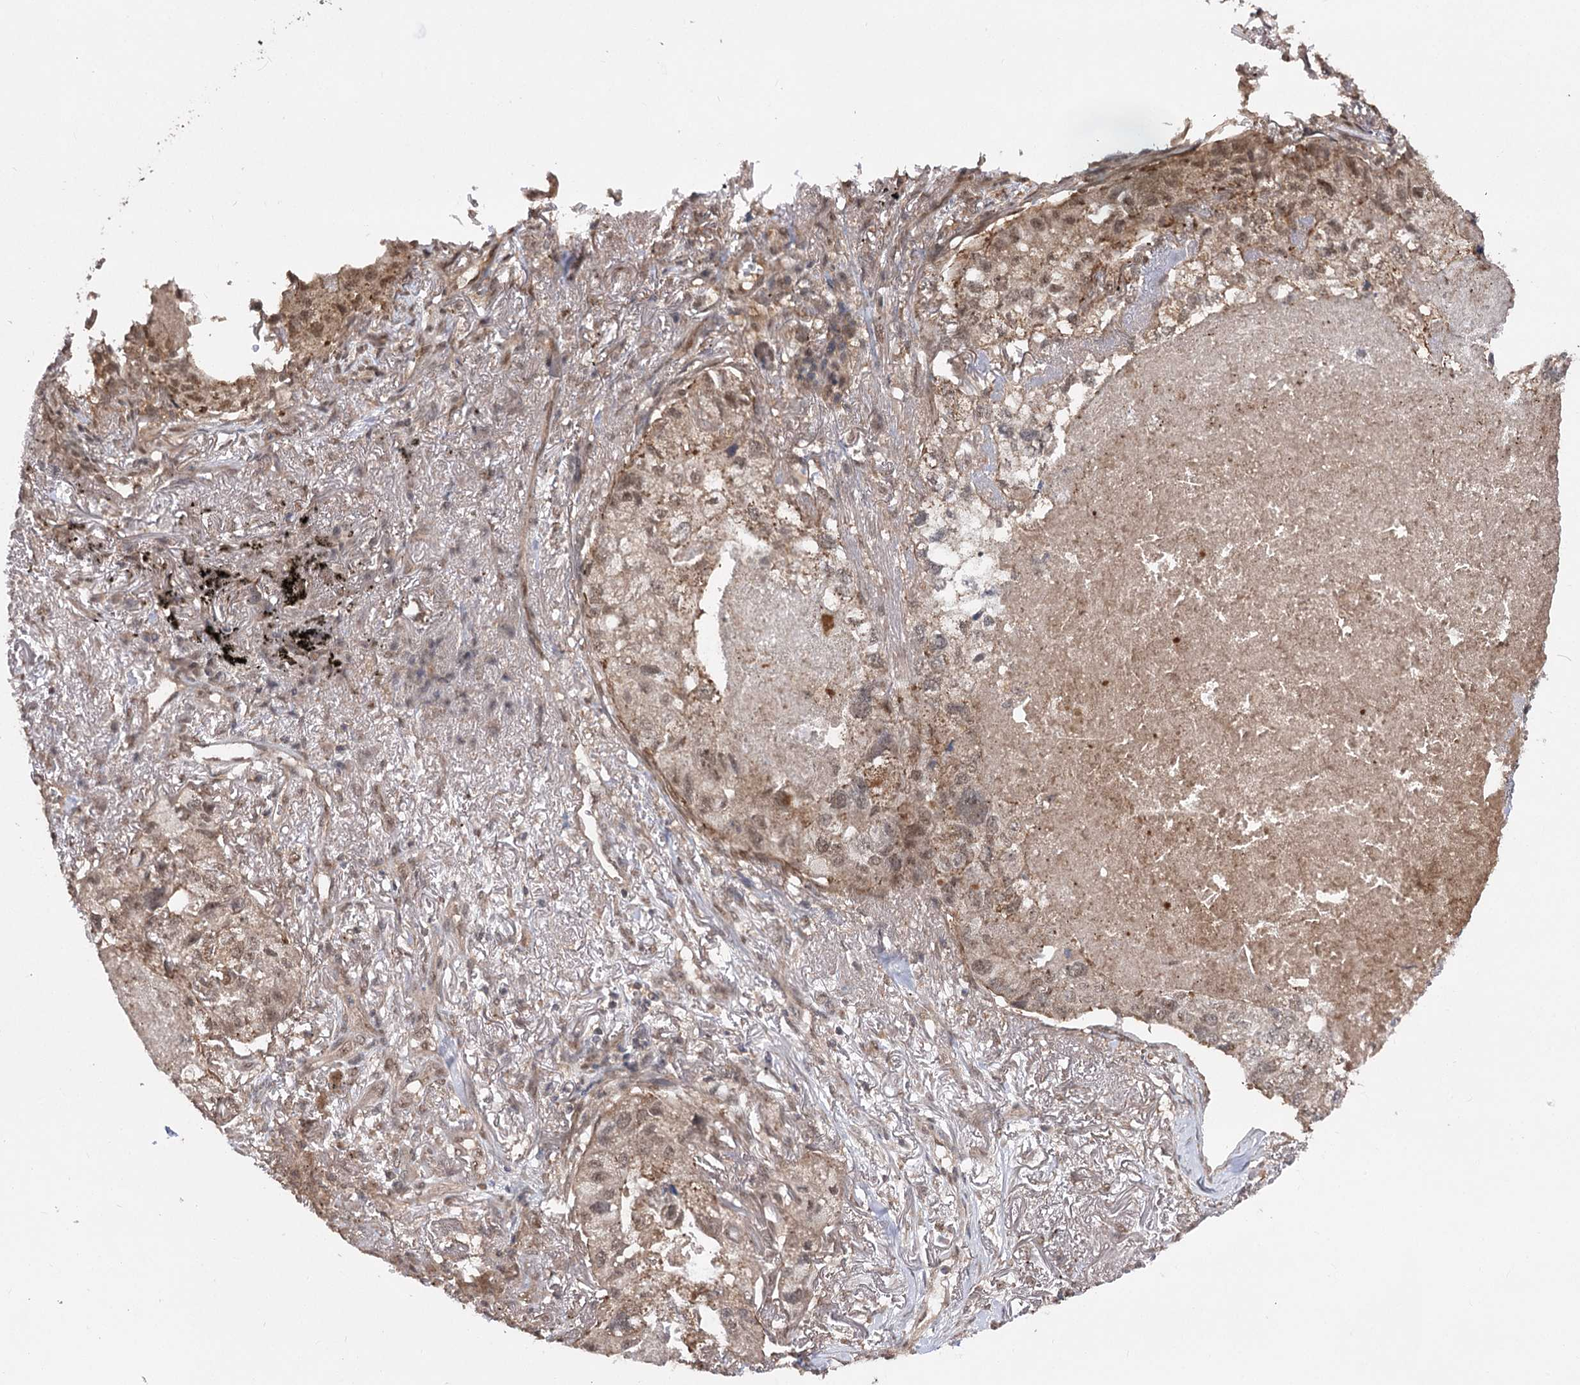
{"staining": {"intensity": "moderate", "quantity": ">75%", "location": "cytoplasmic/membranous,nuclear"}, "tissue": "lung cancer", "cell_type": "Tumor cells", "image_type": "cancer", "snomed": [{"axis": "morphology", "description": "Adenocarcinoma, NOS"}, {"axis": "topography", "description": "Lung"}], "caption": "An immunohistochemistry (IHC) micrograph of neoplastic tissue is shown. Protein staining in brown shows moderate cytoplasmic/membranous and nuclear positivity in lung adenocarcinoma within tumor cells.", "gene": "TENM2", "patient": {"sex": "male", "age": 65}}